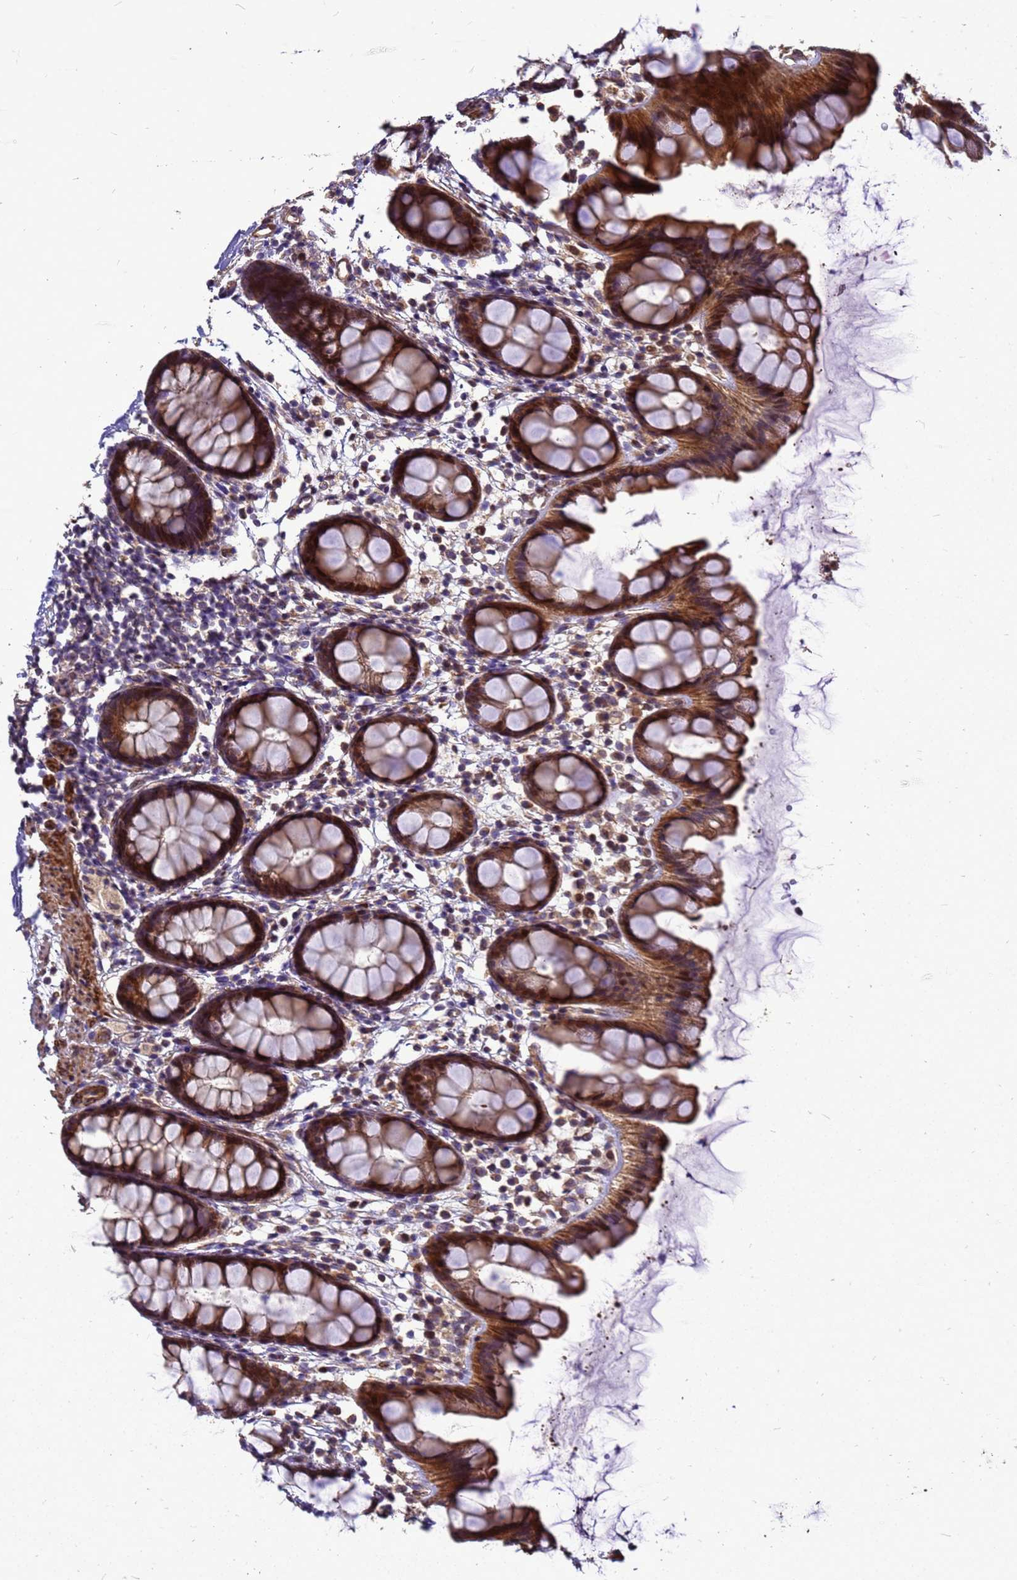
{"staining": {"intensity": "strong", "quantity": ">75%", "location": "cytoplasmic/membranous"}, "tissue": "rectum", "cell_type": "Glandular cells", "image_type": "normal", "snomed": [{"axis": "morphology", "description": "Normal tissue, NOS"}, {"axis": "topography", "description": "Rectum"}], "caption": "Immunohistochemical staining of normal human rectum reveals high levels of strong cytoplasmic/membranous positivity in approximately >75% of glandular cells.", "gene": "RSPRY1", "patient": {"sex": "female", "age": 65}}